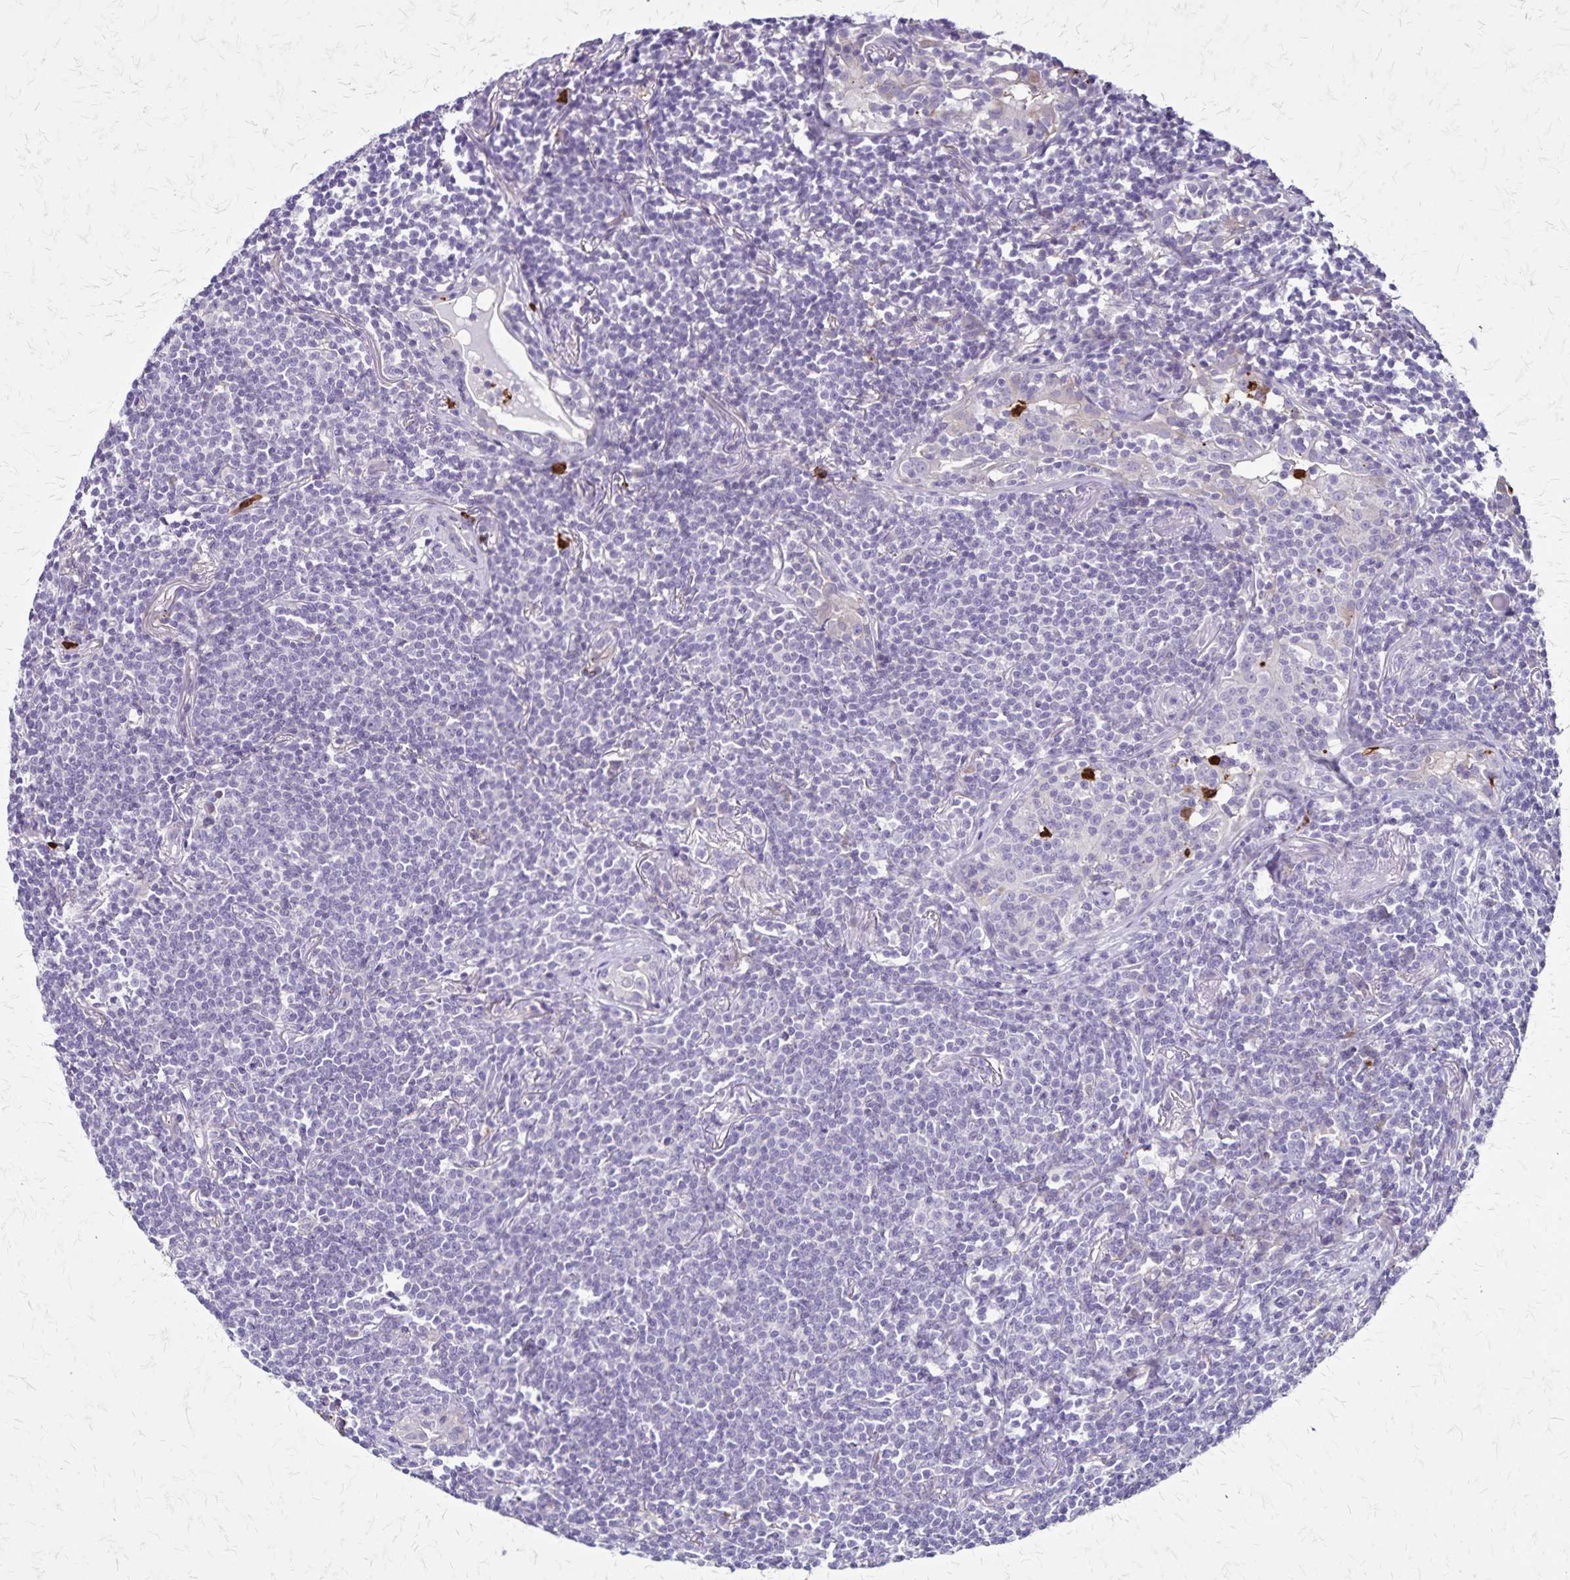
{"staining": {"intensity": "negative", "quantity": "none", "location": "none"}, "tissue": "lymphoma", "cell_type": "Tumor cells", "image_type": "cancer", "snomed": [{"axis": "morphology", "description": "Malignant lymphoma, non-Hodgkin's type, Low grade"}, {"axis": "topography", "description": "Lung"}], "caption": "Protein analysis of low-grade malignant lymphoma, non-Hodgkin's type demonstrates no significant positivity in tumor cells.", "gene": "ULBP3", "patient": {"sex": "female", "age": 71}}